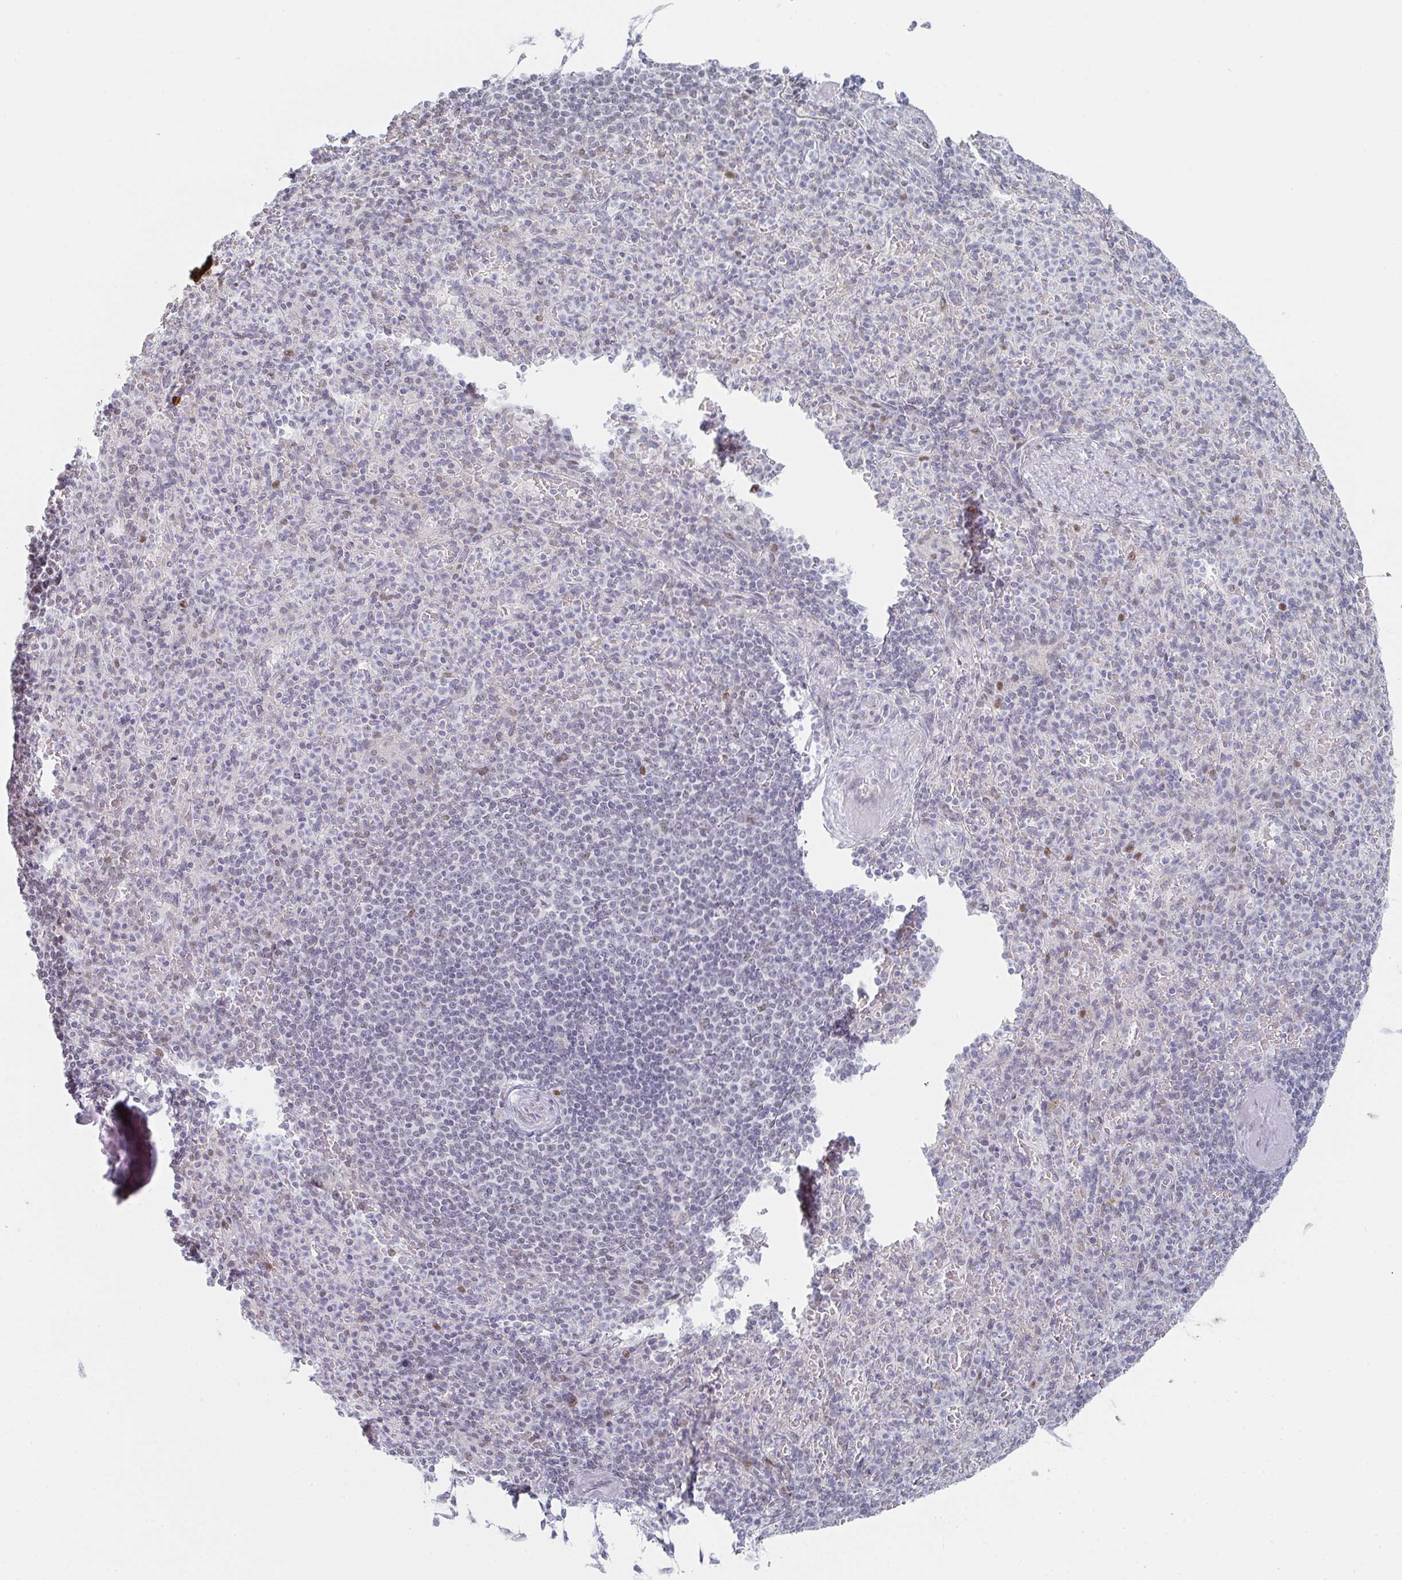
{"staining": {"intensity": "negative", "quantity": "none", "location": "none"}, "tissue": "spleen", "cell_type": "Cells in red pulp", "image_type": "normal", "snomed": [{"axis": "morphology", "description": "Normal tissue, NOS"}, {"axis": "topography", "description": "Spleen"}], "caption": "Immunohistochemical staining of unremarkable human spleen shows no significant expression in cells in red pulp.", "gene": "POU2AF2", "patient": {"sex": "female", "age": 74}}